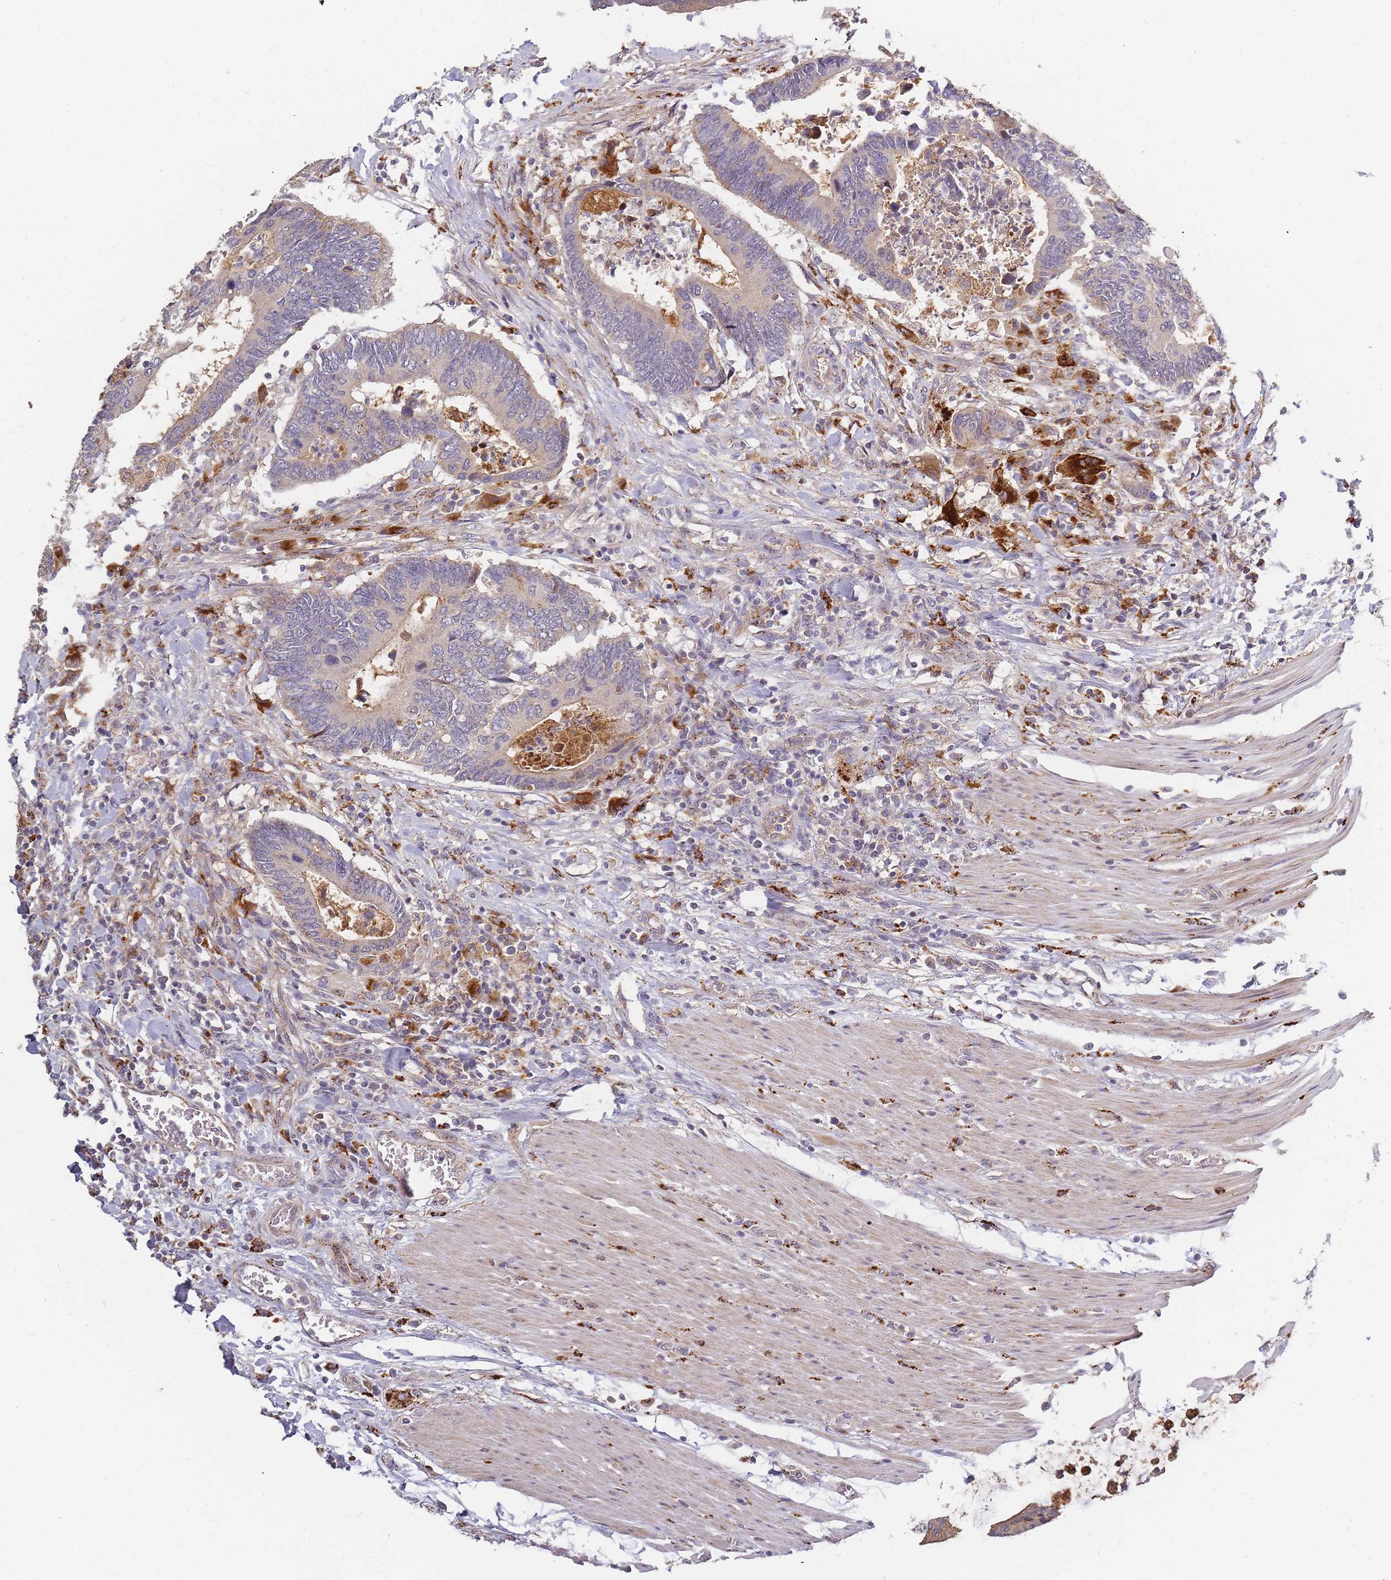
{"staining": {"intensity": "weak", "quantity": "<25%", "location": "cytoplasmic/membranous"}, "tissue": "colorectal cancer", "cell_type": "Tumor cells", "image_type": "cancer", "snomed": [{"axis": "morphology", "description": "Adenocarcinoma, NOS"}, {"axis": "topography", "description": "Colon"}], "caption": "The photomicrograph reveals no significant positivity in tumor cells of colorectal adenocarcinoma.", "gene": "ATG5", "patient": {"sex": "male", "age": 87}}